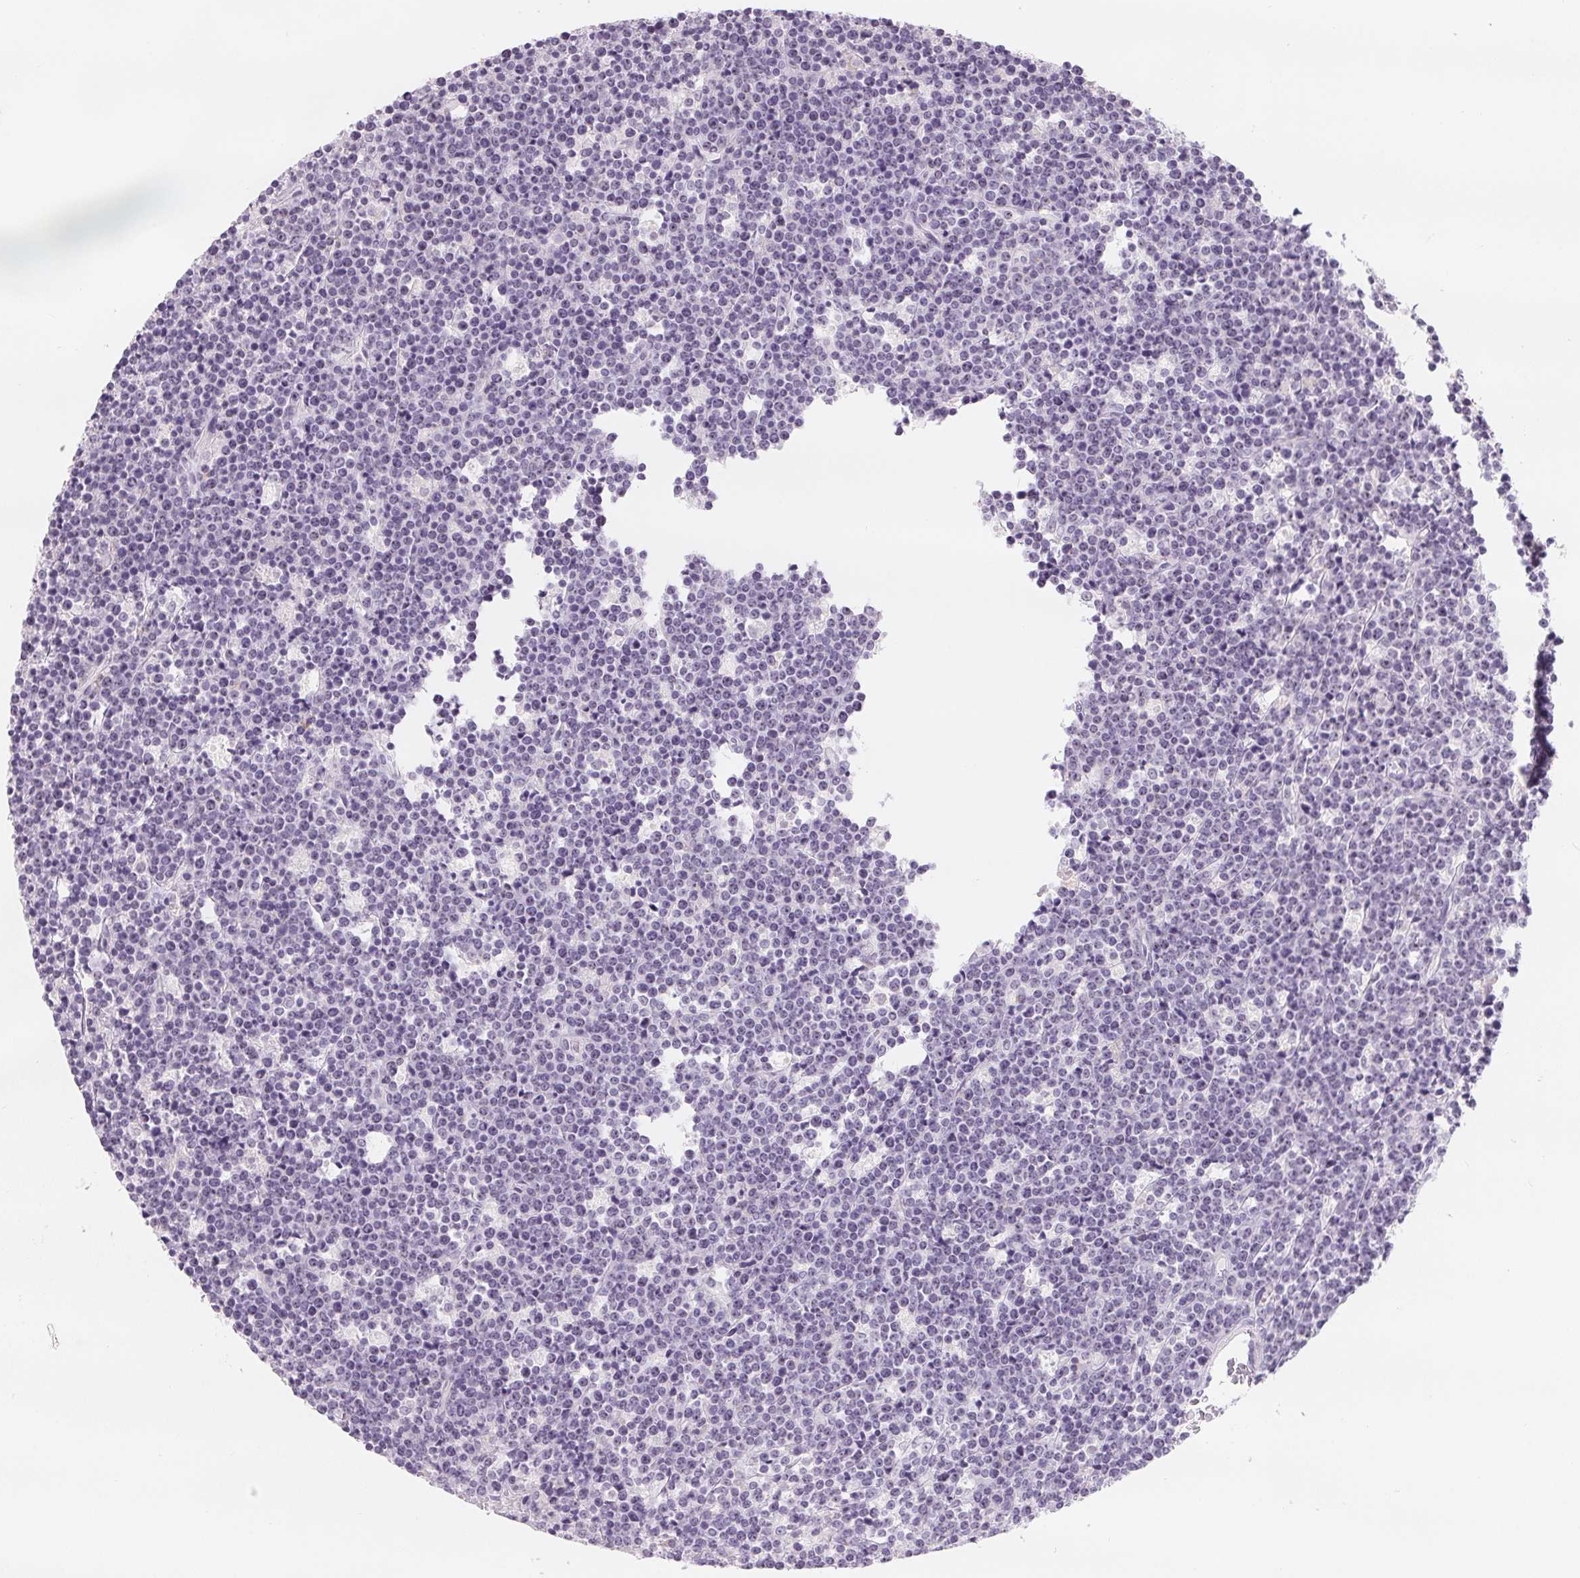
{"staining": {"intensity": "negative", "quantity": "none", "location": "none"}, "tissue": "lymphoma", "cell_type": "Tumor cells", "image_type": "cancer", "snomed": [{"axis": "morphology", "description": "Malignant lymphoma, non-Hodgkin's type, High grade"}, {"axis": "topography", "description": "Ovary"}], "caption": "The photomicrograph displays no staining of tumor cells in lymphoma.", "gene": "CD69", "patient": {"sex": "female", "age": 56}}